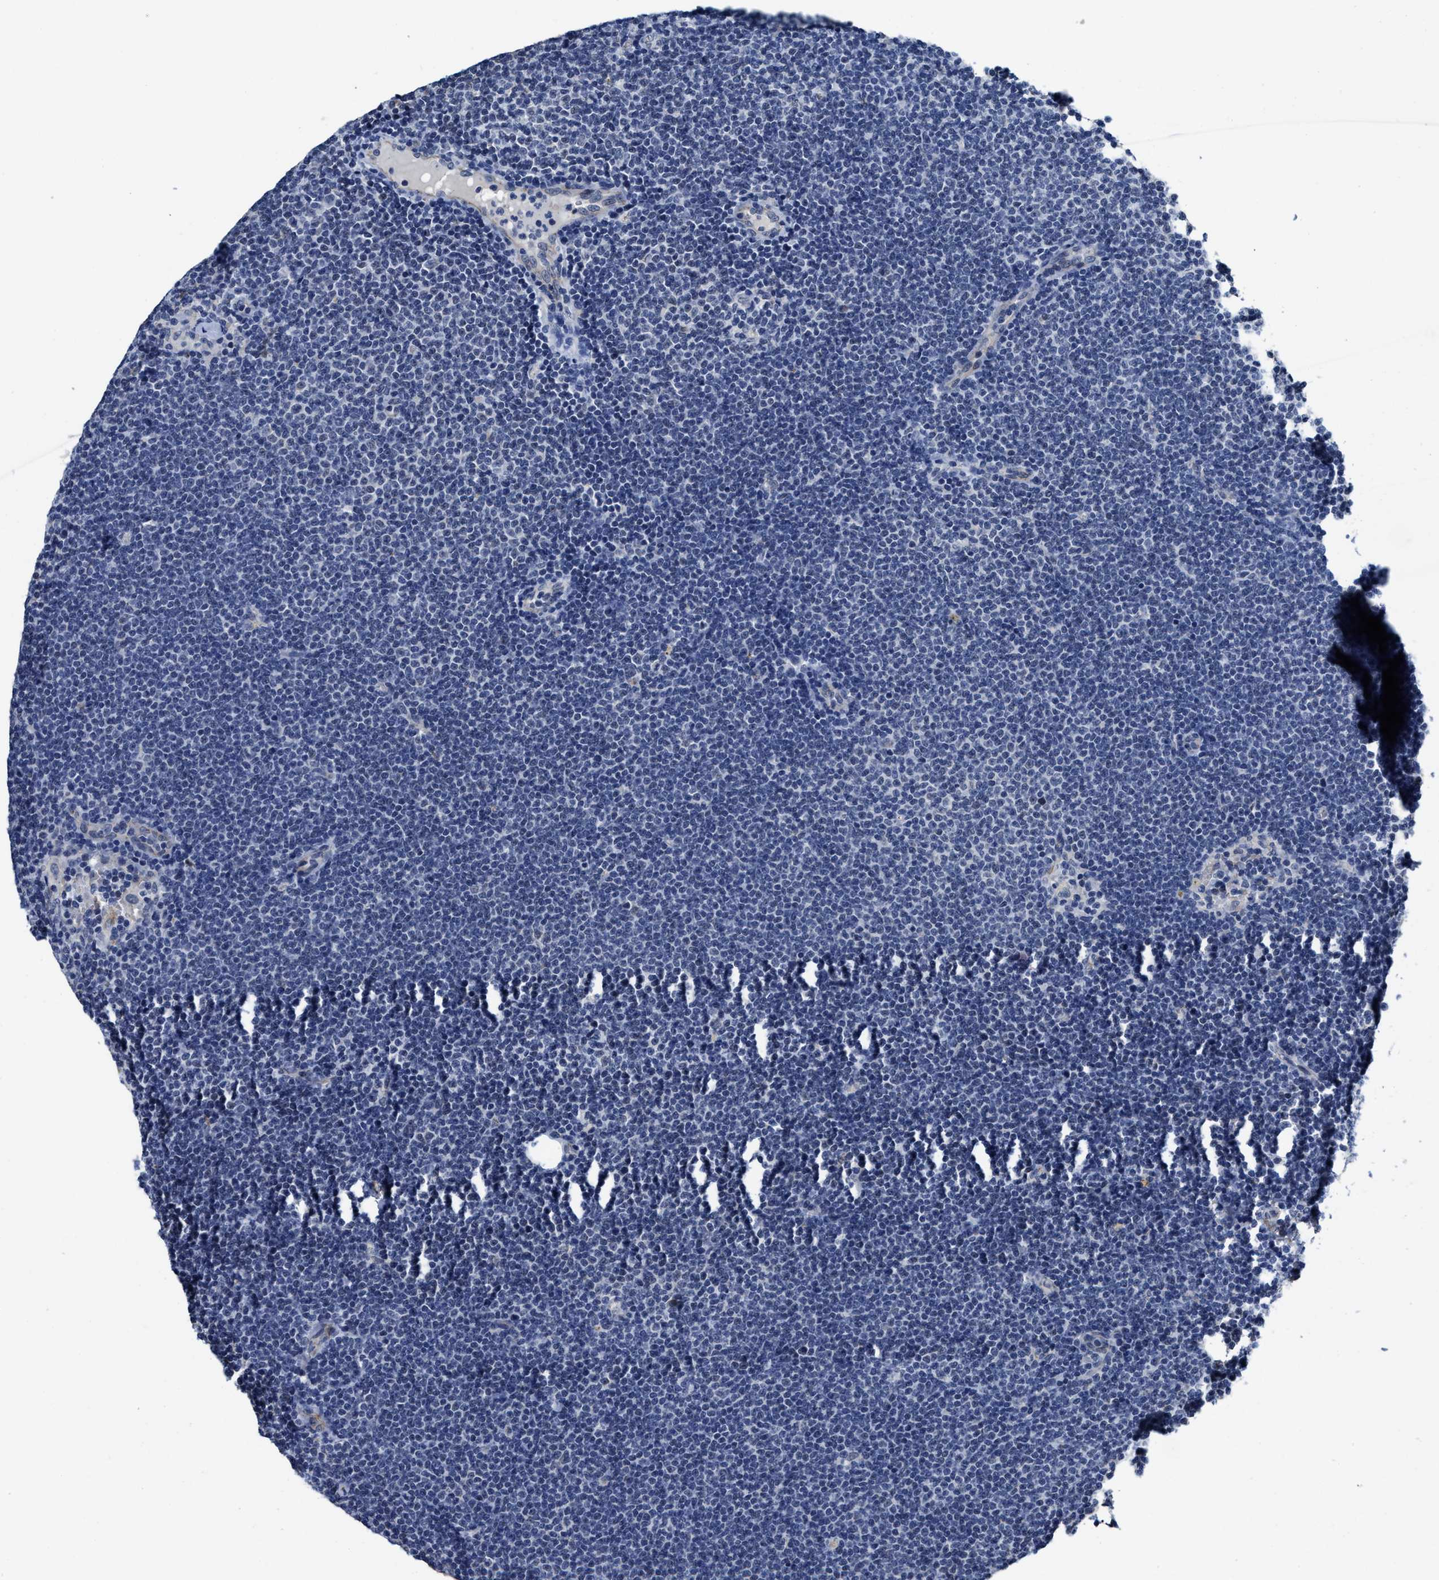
{"staining": {"intensity": "negative", "quantity": "none", "location": "none"}, "tissue": "lymphoma", "cell_type": "Tumor cells", "image_type": "cancer", "snomed": [{"axis": "morphology", "description": "Malignant lymphoma, non-Hodgkin's type, Low grade"}, {"axis": "topography", "description": "Lymph node"}], "caption": "Immunohistochemical staining of human malignant lymphoma, non-Hodgkin's type (low-grade) exhibits no significant staining in tumor cells.", "gene": "GHITM", "patient": {"sex": "female", "age": 53}}